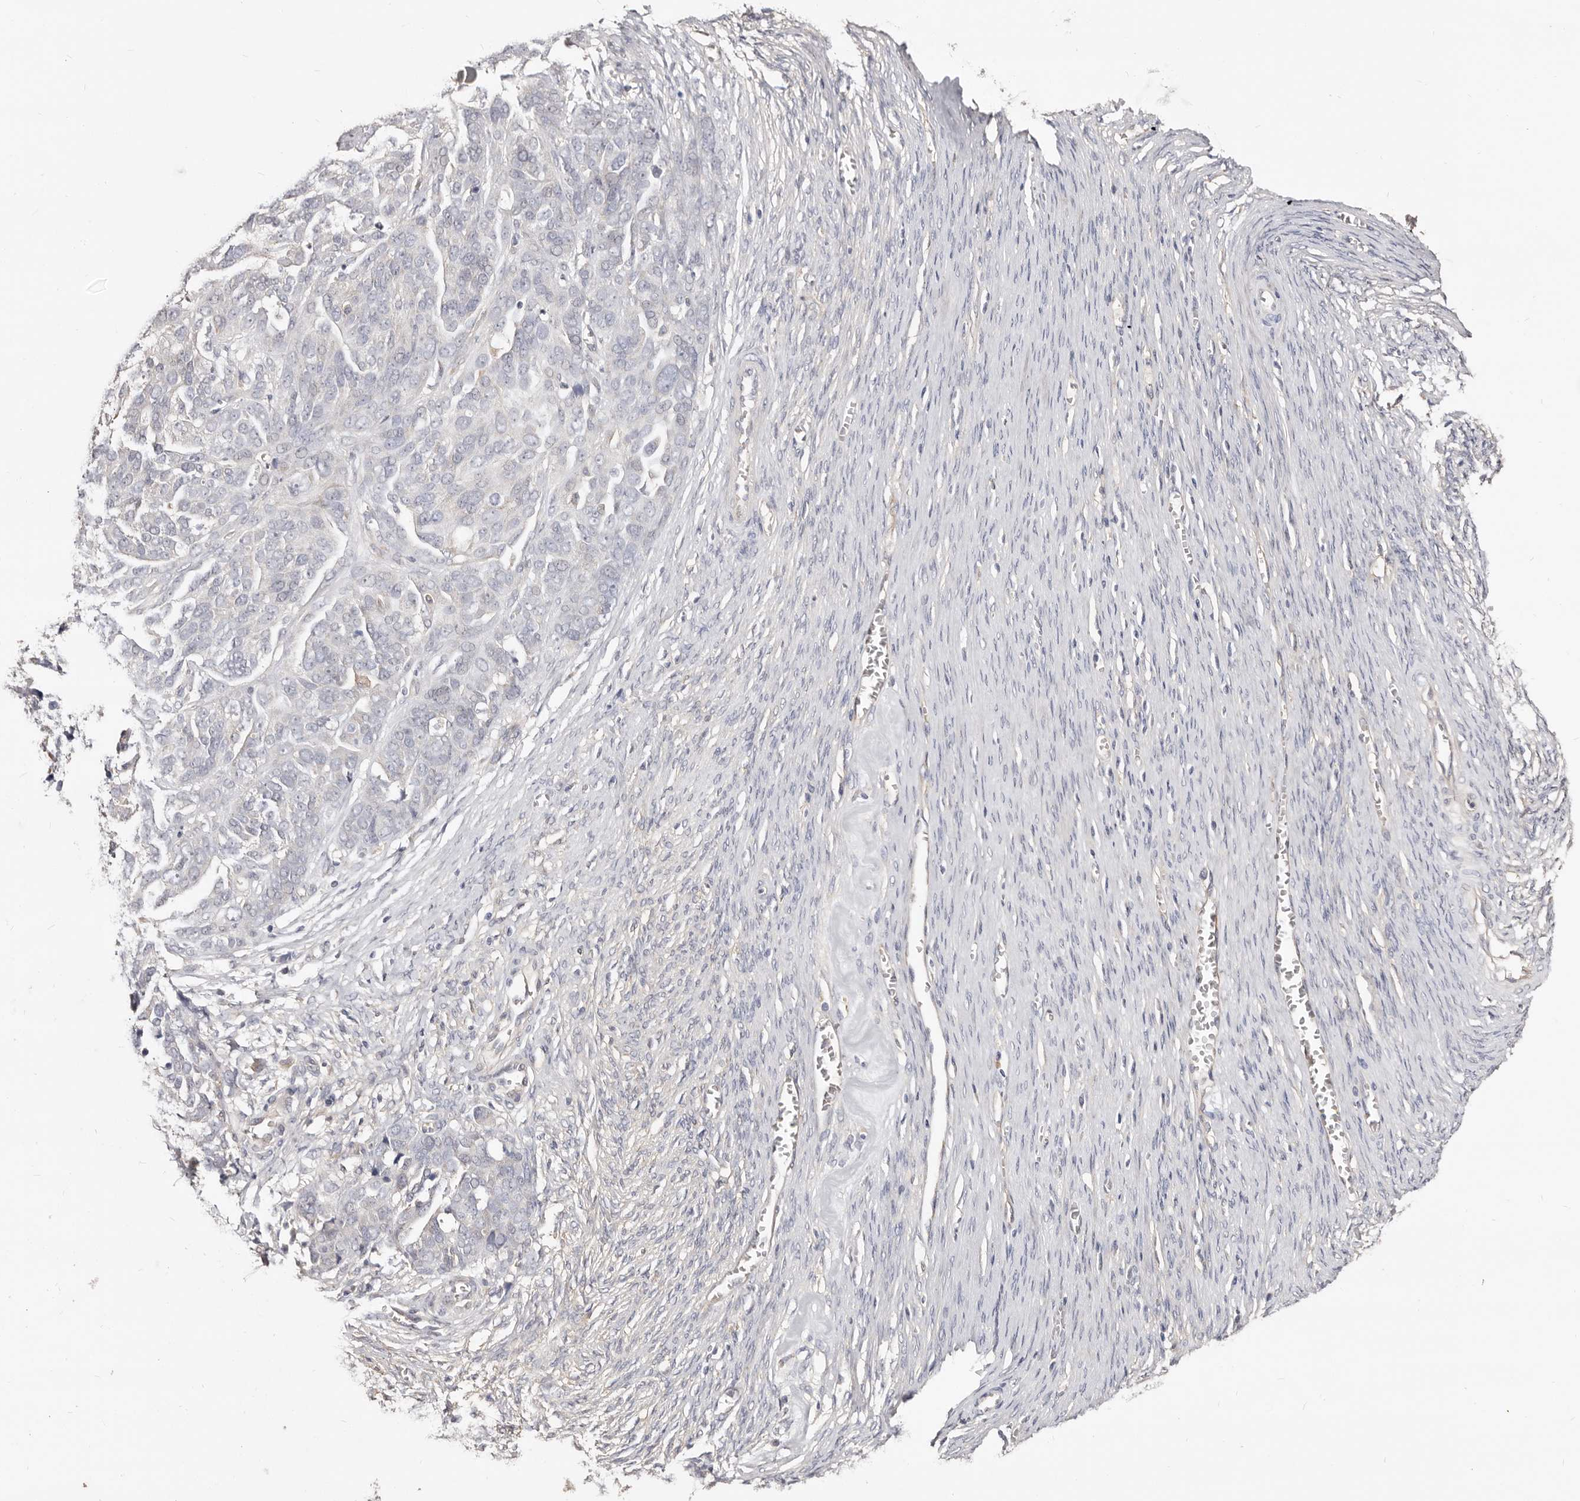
{"staining": {"intensity": "negative", "quantity": "none", "location": "none"}, "tissue": "ovarian cancer", "cell_type": "Tumor cells", "image_type": "cancer", "snomed": [{"axis": "morphology", "description": "Cystadenocarcinoma, serous, NOS"}, {"axis": "topography", "description": "Ovary"}], "caption": "Human ovarian cancer stained for a protein using IHC displays no positivity in tumor cells.", "gene": "LRRC25", "patient": {"sex": "female", "age": 44}}